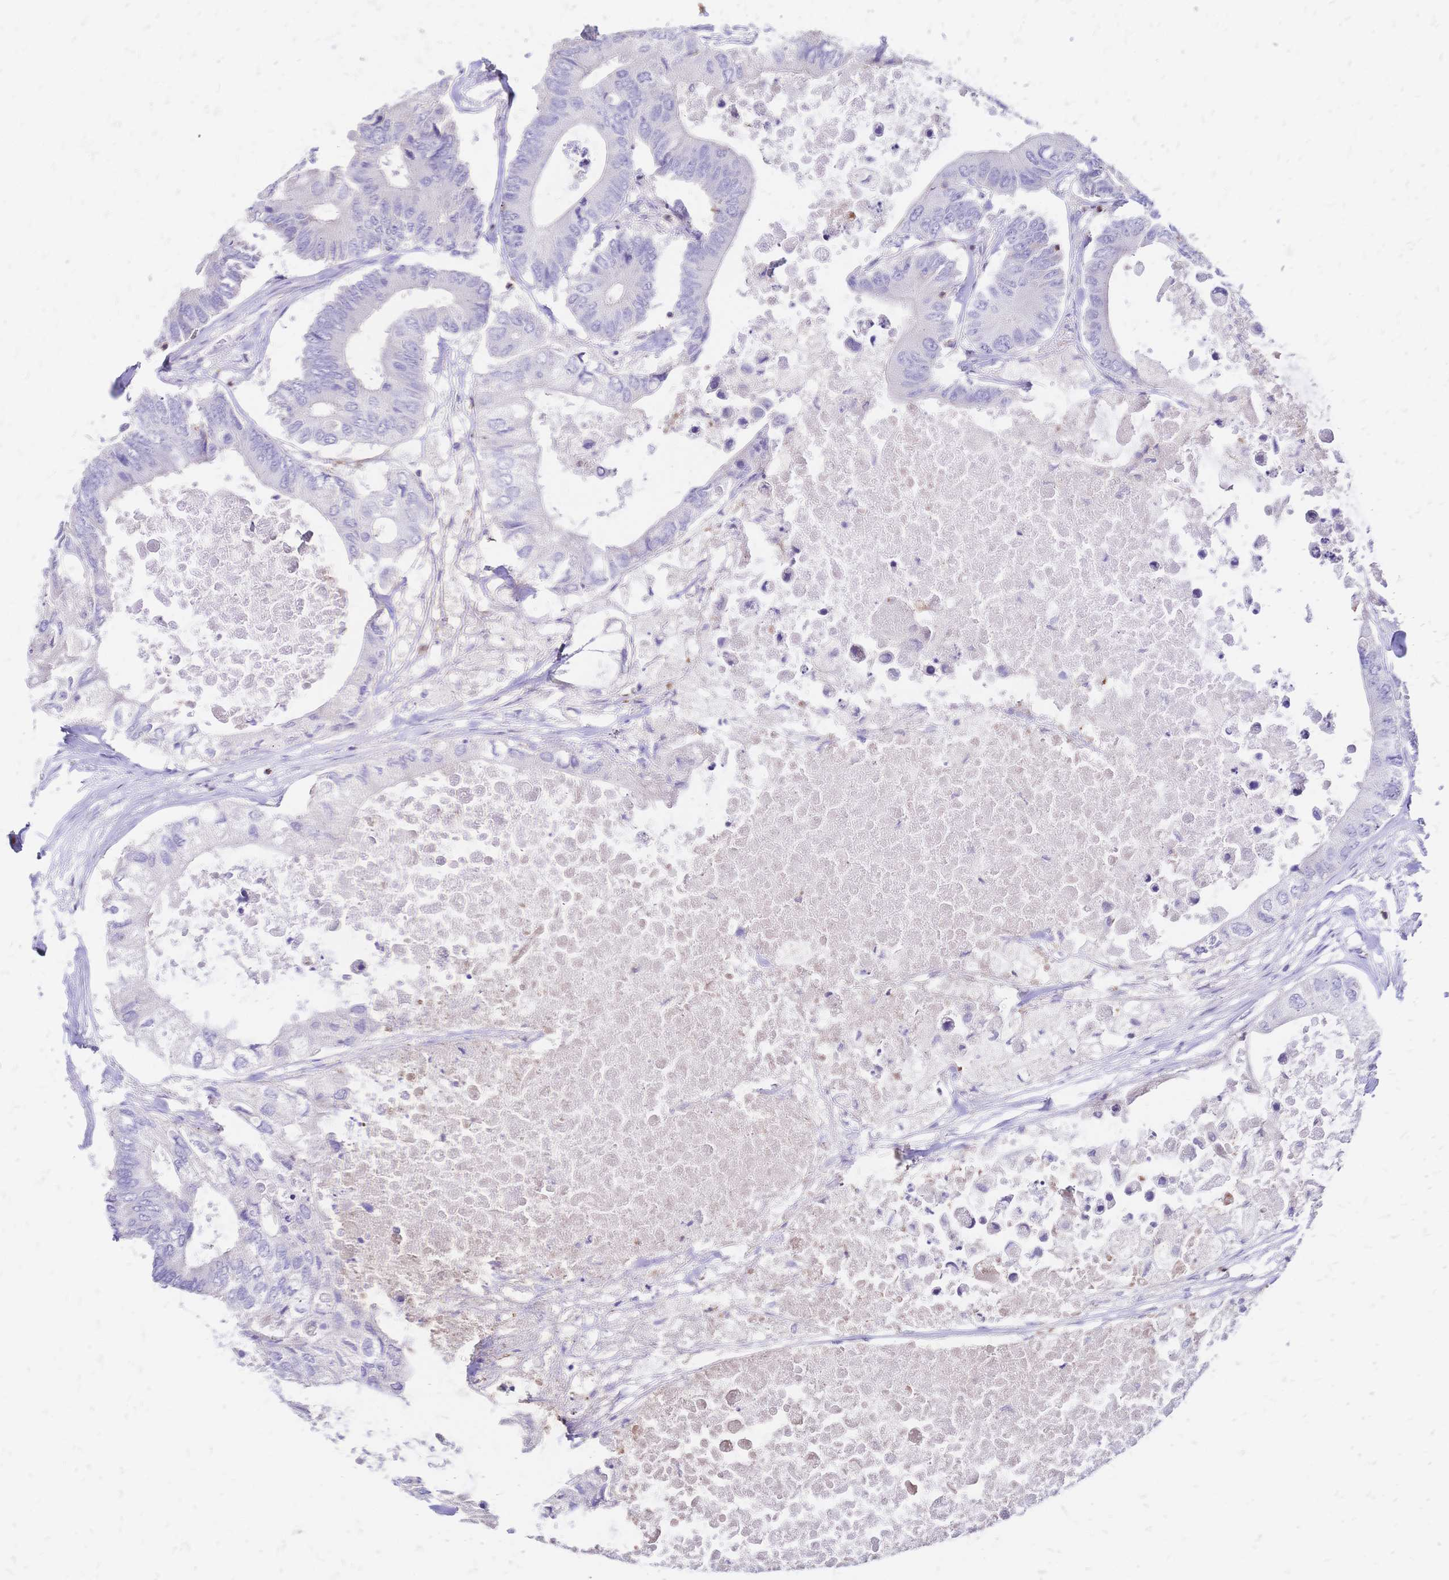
{"staining": {"intensity": "negative", "quantity": "none", "location": "none"}, "tissue": "colorectal cancer", "cell_type": "Tumor cells", "image_type": "cancer", "snomed": [{"axis": "morphology", "description": "Adenocarcinoma, NOS"}, {"axis": "topography", "description": "Colon"}], "caption": "Immunohistochemistry of adenocarcinoma (colorectal) exhibits no positivity in tumor cells.", "gene": "IL2RA", "patient": {"sex": "male", "age": 71}}